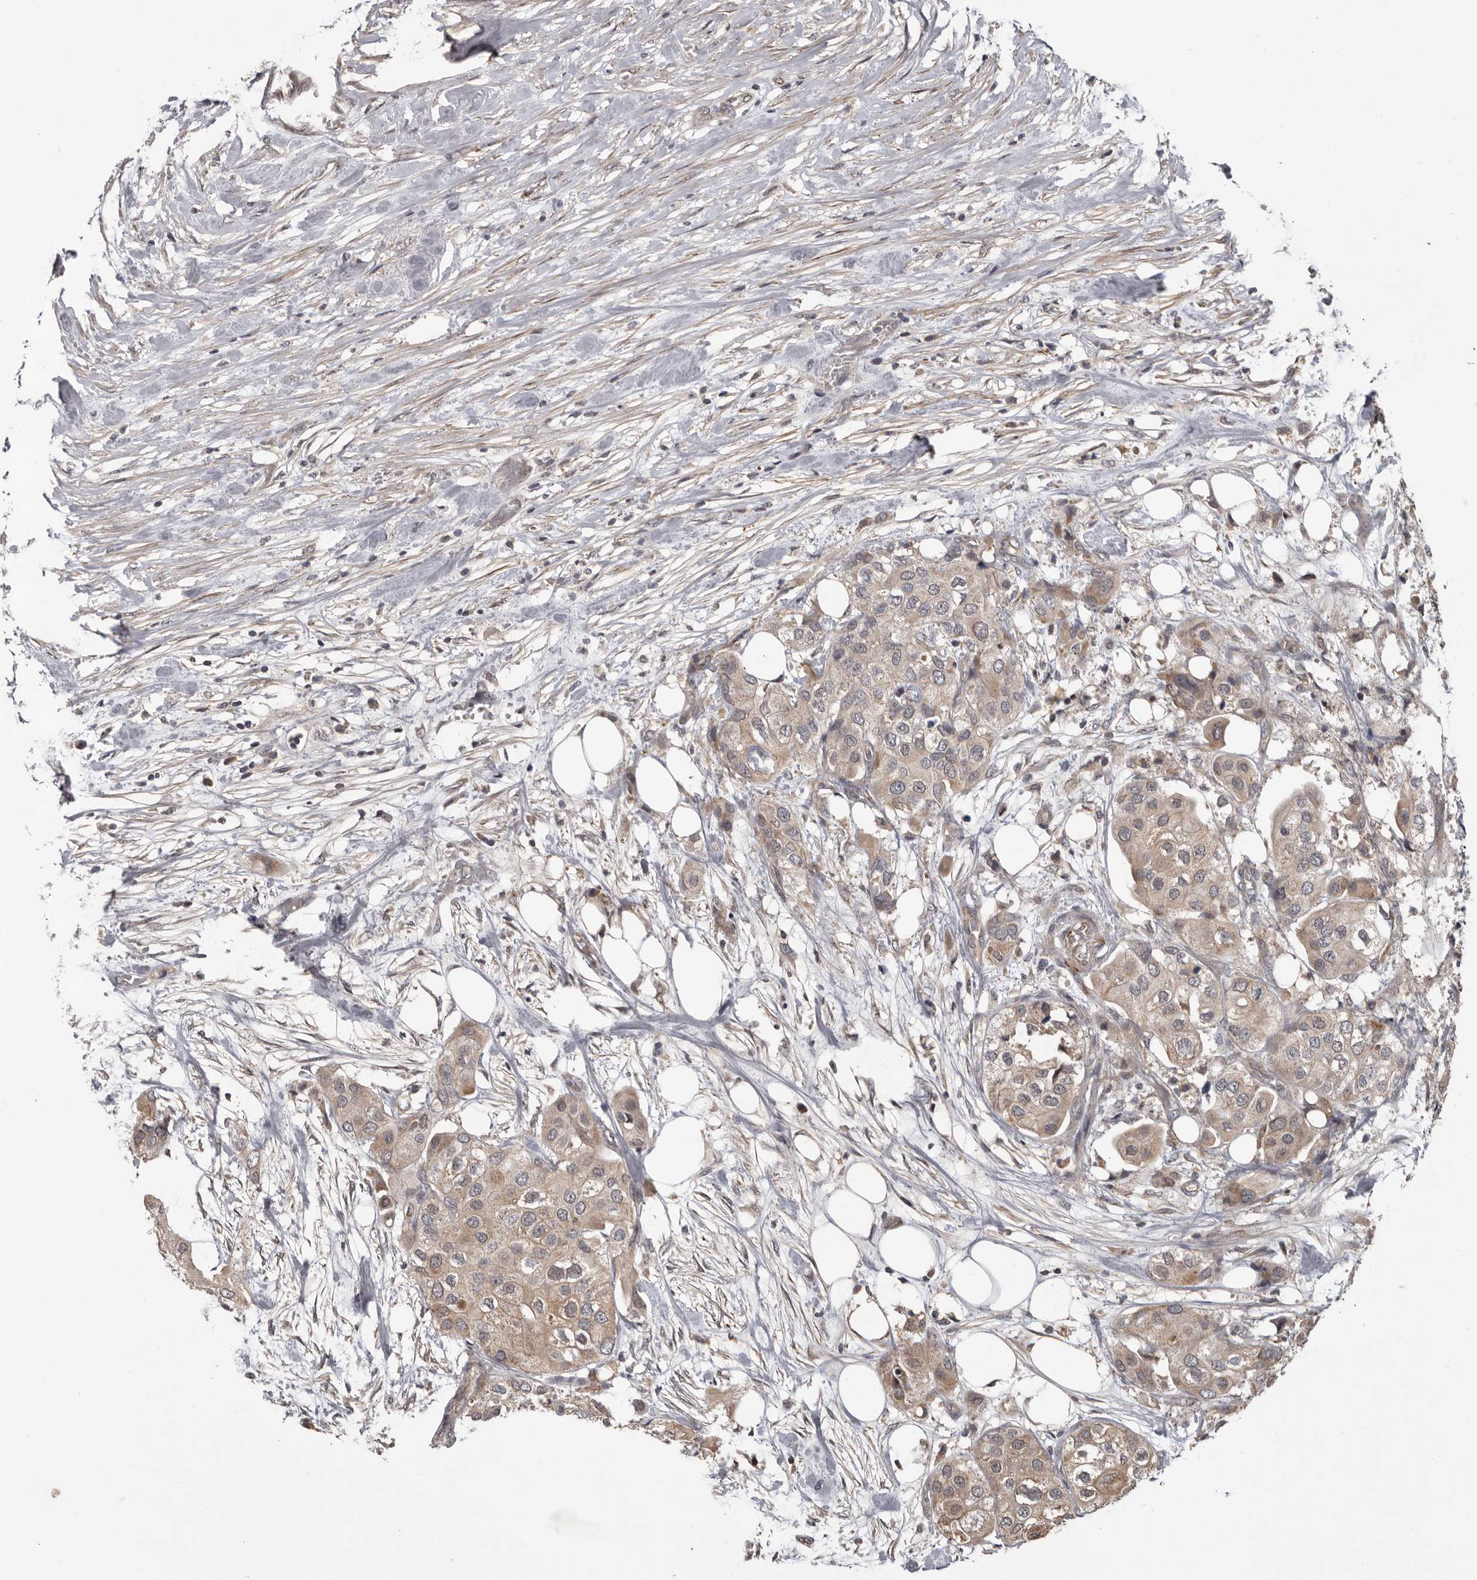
{"staining": {"intensity": "moderate", "quantity": ">75%", "location": "cytoplasmic/membranous"}, "tissue": "urothelial cancer", "cell_type": "Tumor cells", "image_type": "cancer", "snomed": [{"axis": "morphology", "description": "Urothelial carcinoma, High grade"}, {"axis": "topography", "description": "Urinary bladder"}], "caption": "Moderate cytoplasmic/membranous staining is seen in about >75% of tumor cells in urothelial cancer.", "gene": "FGFR4", "patient": {"sex": "male", "age": 64}}